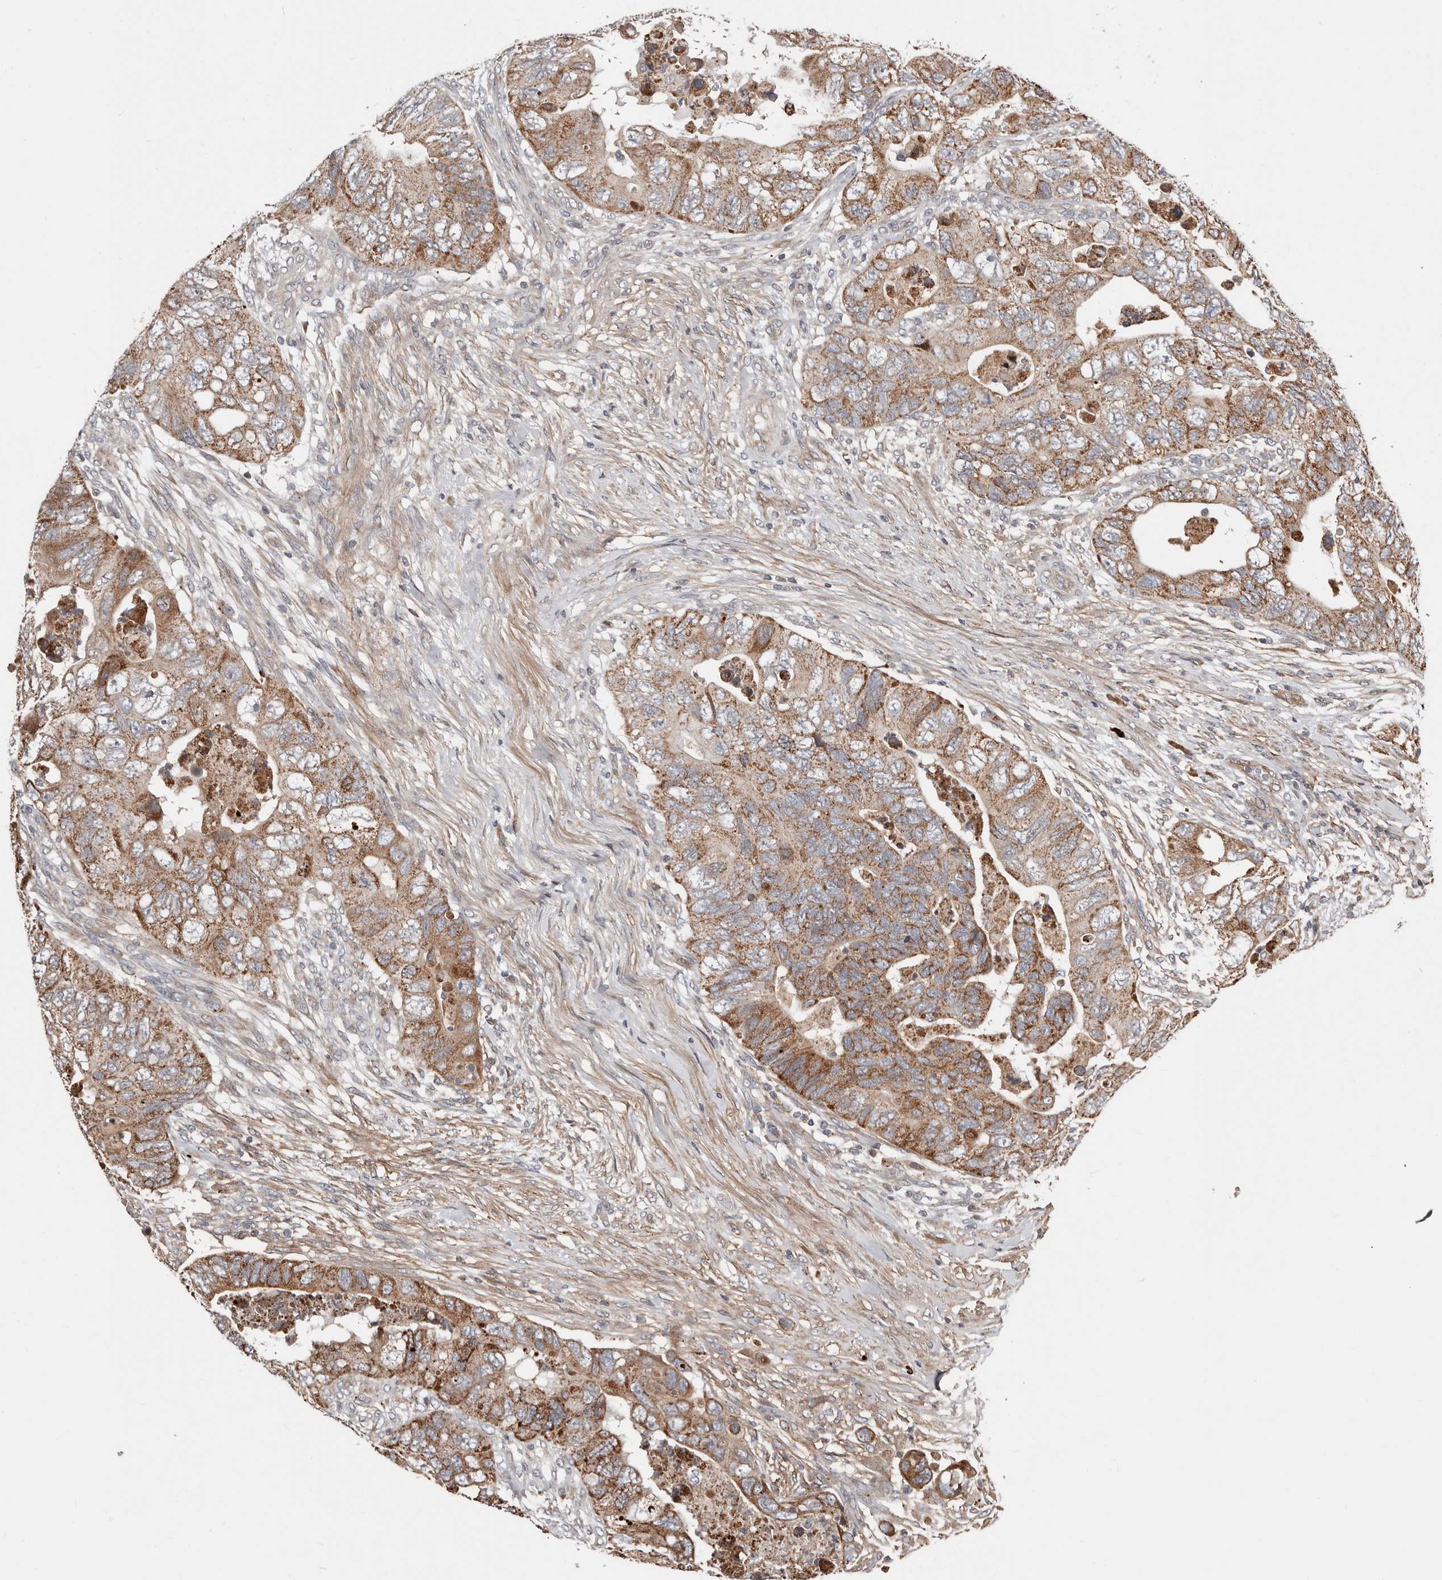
{"staining": {"intensity": "moderate", "quantity": ">75%", "location": "cytoplasmic/membranous"}, "tissue": "colorectal cancer", "cell_type": "Tumor cells", "image_type": "cancer", "snomed": [{"axis": "morphology", "description": "Adenocarcinoma, NOS"}, {"axis": "topography", "description": "Rectum"}], "caption": "Immunohistochemistry (IHC) micrograph of neoplastic tissue: human colorectal cancer stained using immunohistochemistry (IHC) exhibits medium levels of moderate protein expression localized specifically in the cytoplasmic/membranous of tumor cells, appearing as a cytoplasmic/membranous brown color.", "gene": "SMYD4", "patient": {"sex": "male", "age": 63}}